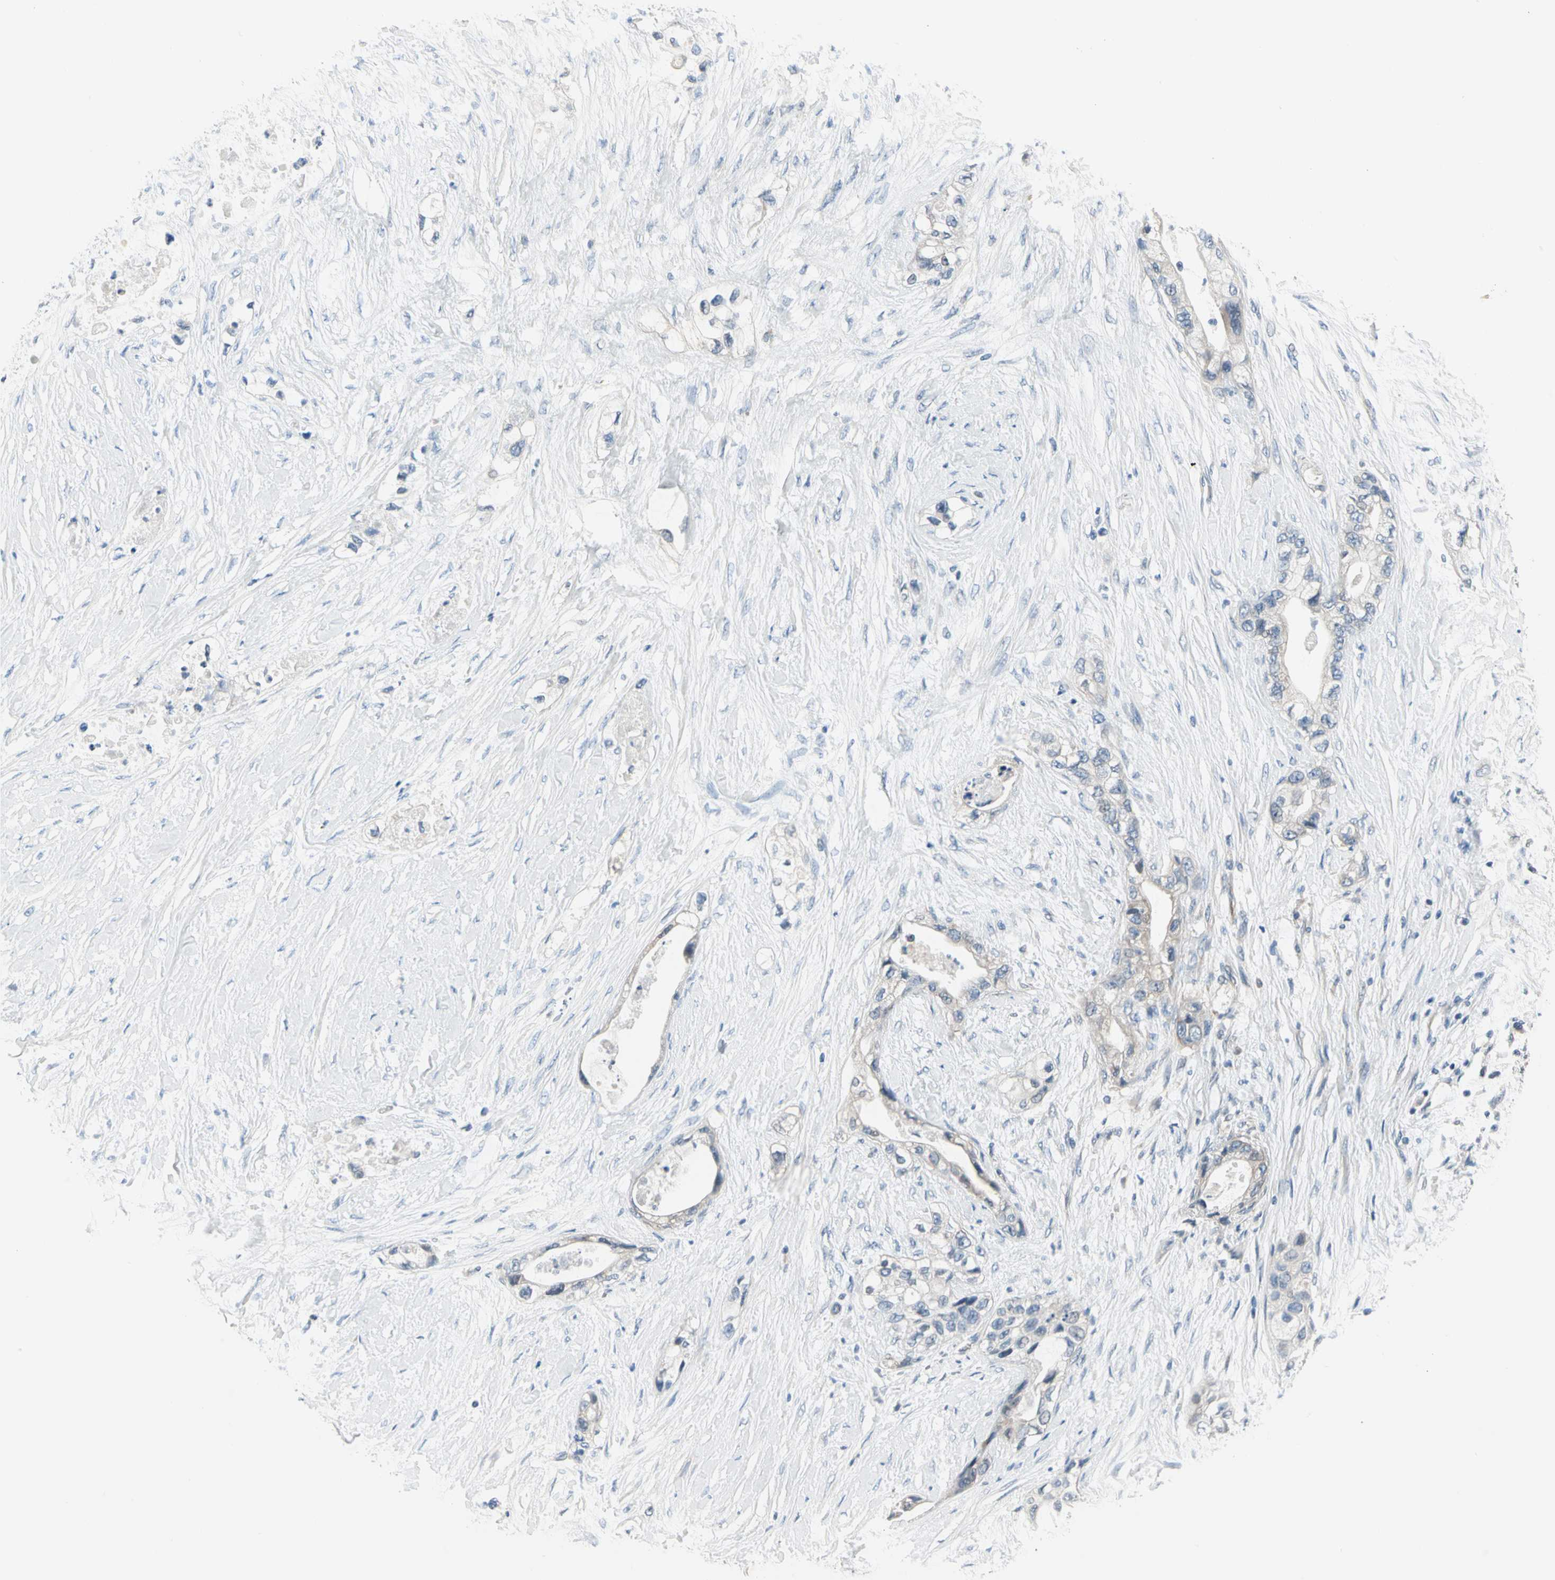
{"staining": {"intensity": "negative", "quantity": "none", "location": "none"}, "tissue": "pancreatic cancer", "cell_type": "Tumor cells", "image_type": "cancer", "snomed": [{"axis": "morphology", "description": "Adenocarcinoma, NOS"}, {"axis": "topography", "description": "Pancreas"}], "caption": "The micrograph reveals no significant expression in tumor cells of pancreatic cancer (adenocarcinoma). (Immunohistochemistry, brightfield microscopy, high magnification).", "gene": "GPR153", "patient": {"sex": "female", "age": 70}}